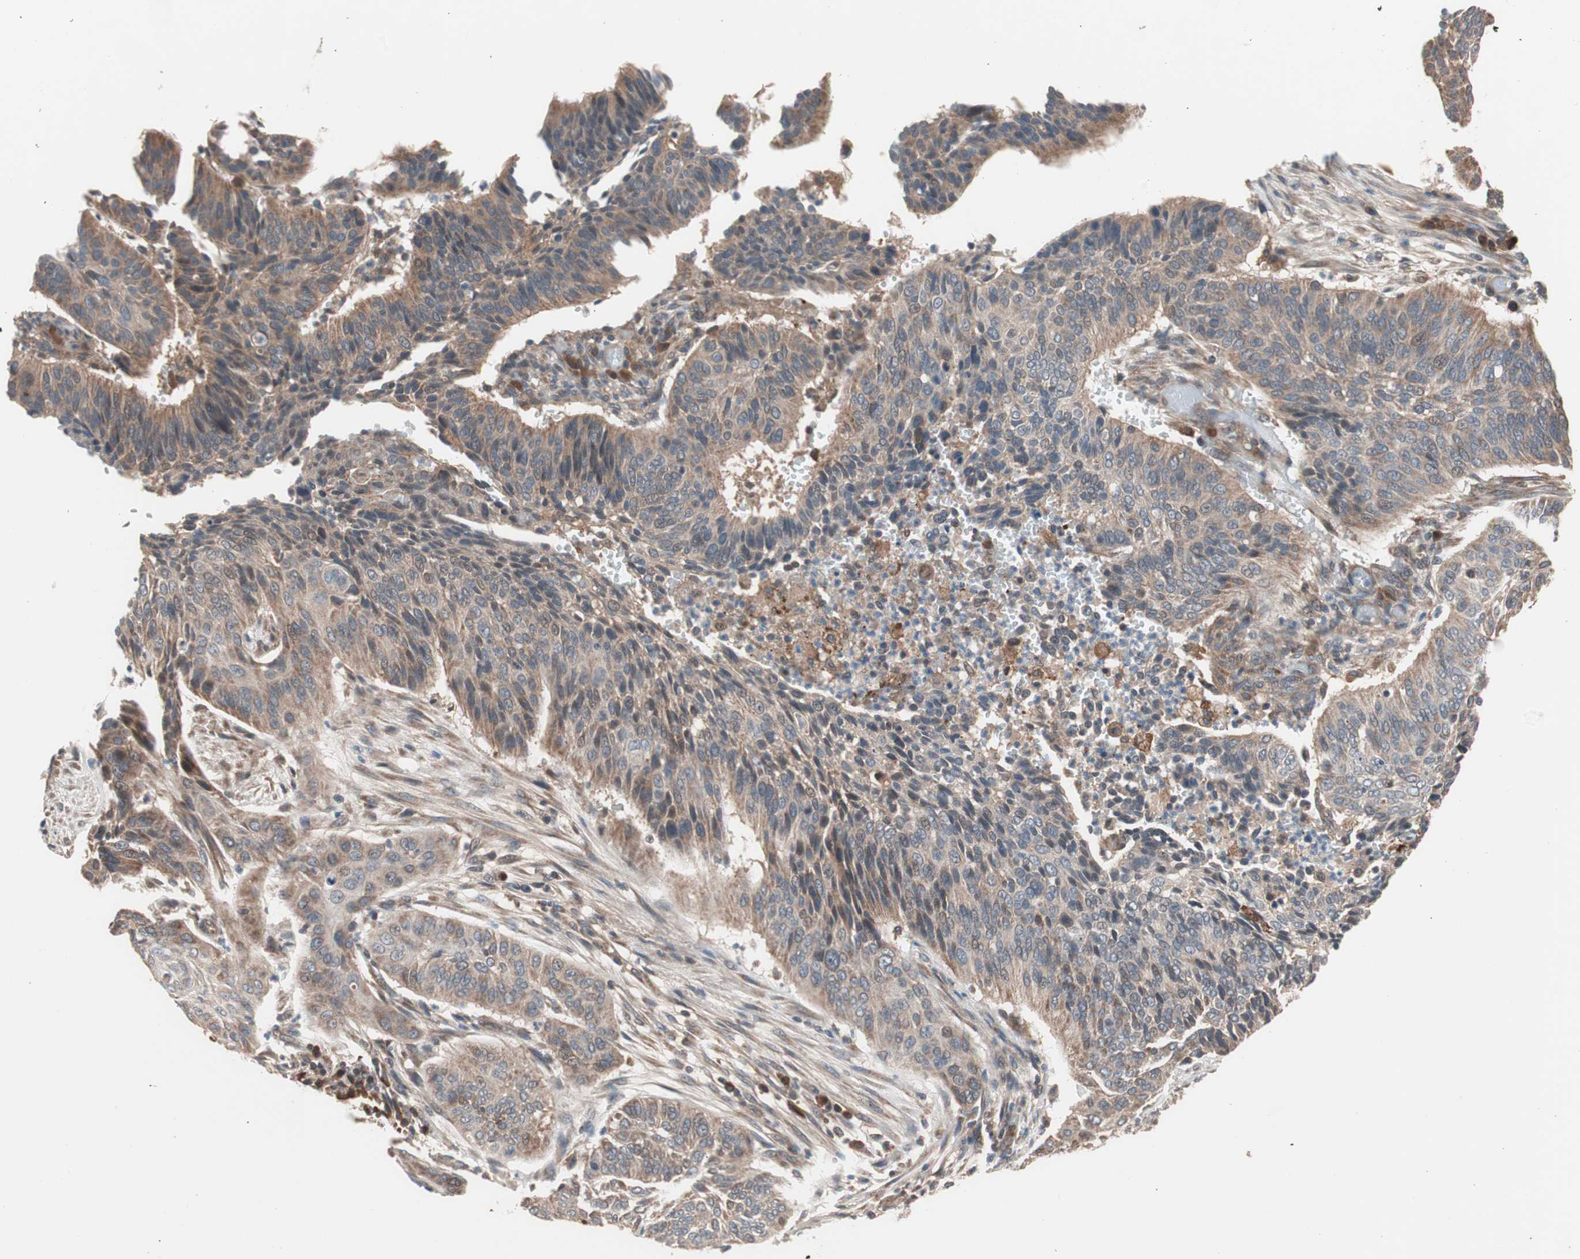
{"staining": {"intensity": "moderate", "quantity": ">75%", "location": "cytoplasmic/membranous"}, "tissue": "cervical cancer", "cell_type": "Tumor cells", "image_type": "cancer", "snomed": [{"axis": "morphology", "description": "Squamous cell carcinoma, NOS"}, {"axis": "topography", "description": "Cervix"}], "caption": "Moderate cytoplasmic/membranous expression is identified in about >75% of tumor cells in cervical cancer (squamous cell carcinoma).", "gene": "HMBS", "patient": {"sex": "female", "age": 39}}